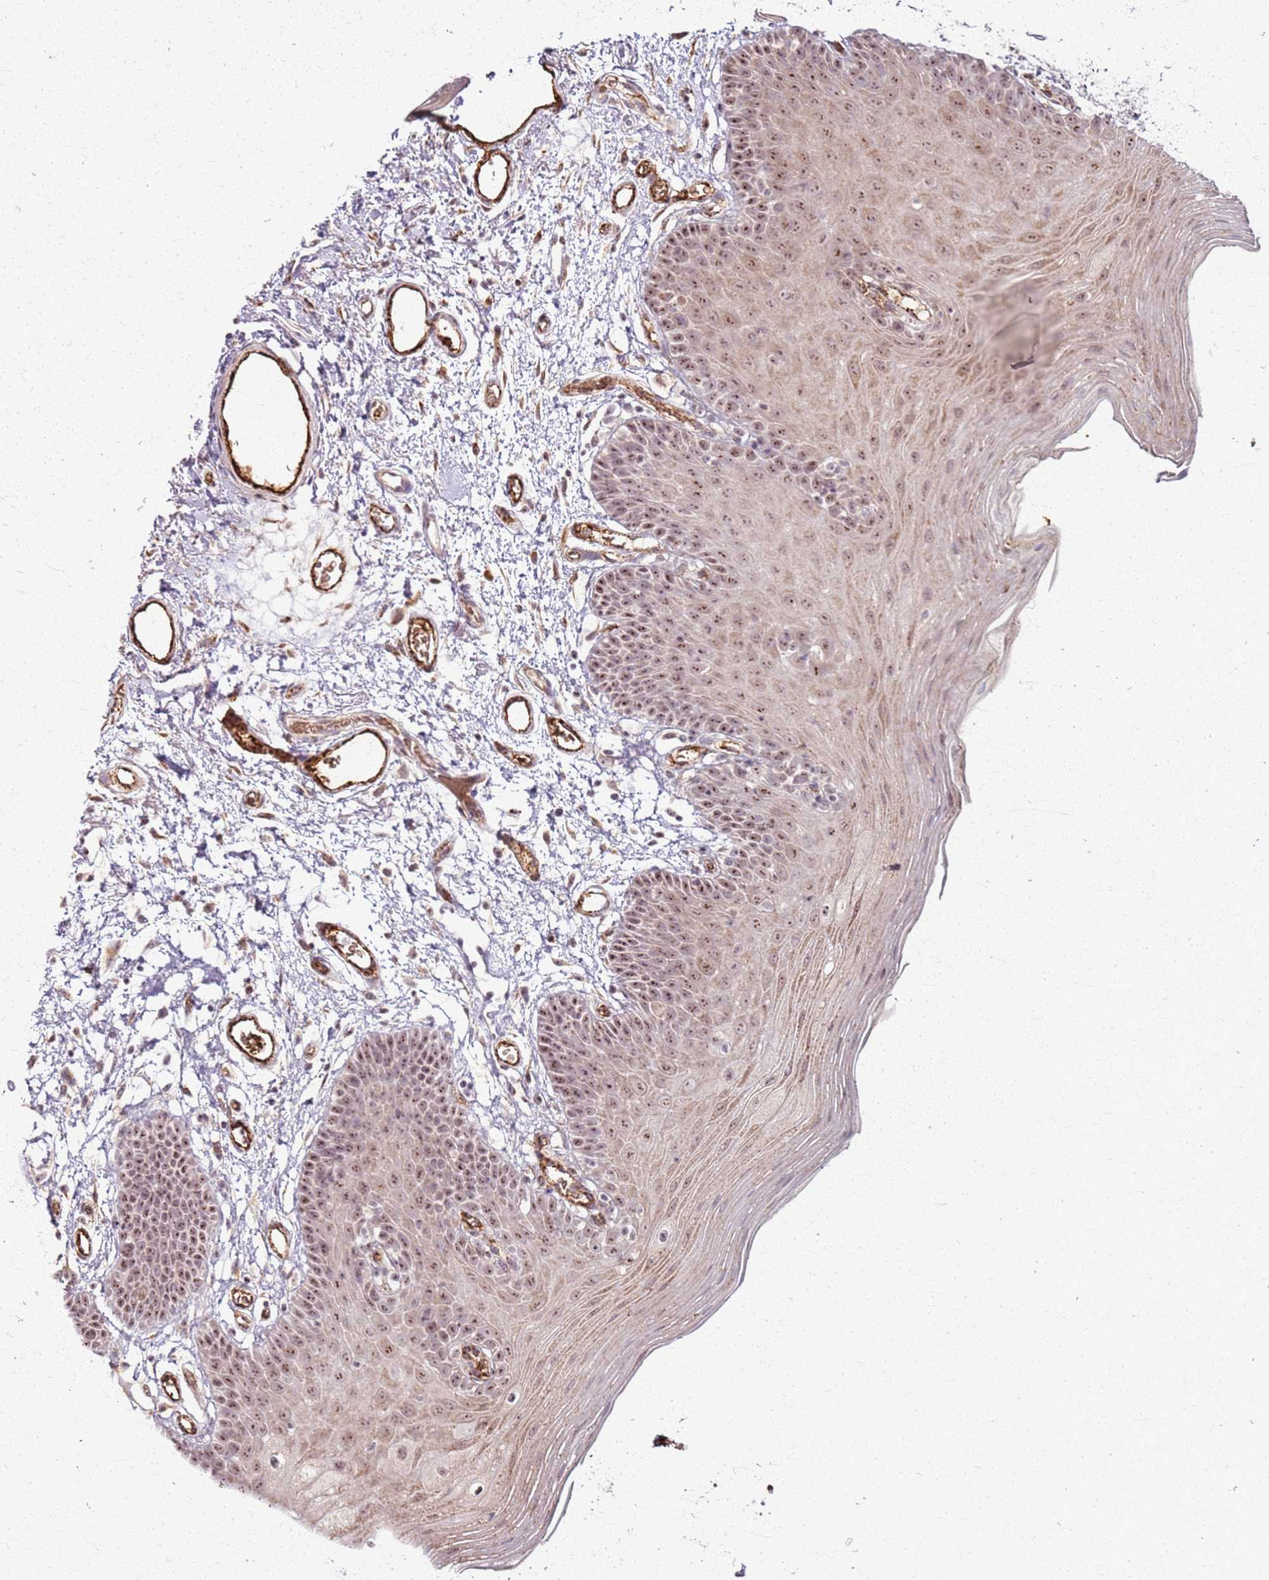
{"staining": {"intensity": "moderate", "quantity": "25%-75%", "location": "nuclear"}, "tissue": "oral mucosa", "cell_type": "Squamous epithelial cells", "image_type": "normal", "snomed": [{"axis": "morphology", "description": "Normal tissue, NOS"}, {"axis": "topography", "description": "Oral tissue"}, {"axis": "topography", "description": "Tounge, NOS"}], "caption": "Immunohistochemistry histopathology image of benign oral mucosa: oral mucosa stained using IHC exhibits medium levels of moderate protein expression localized specifically in the nuclear of squamous epithelial cells, appearing as a nuclear brown color.", "gene": "KRI1", "patient": {"sex": "female", "age": 81}}